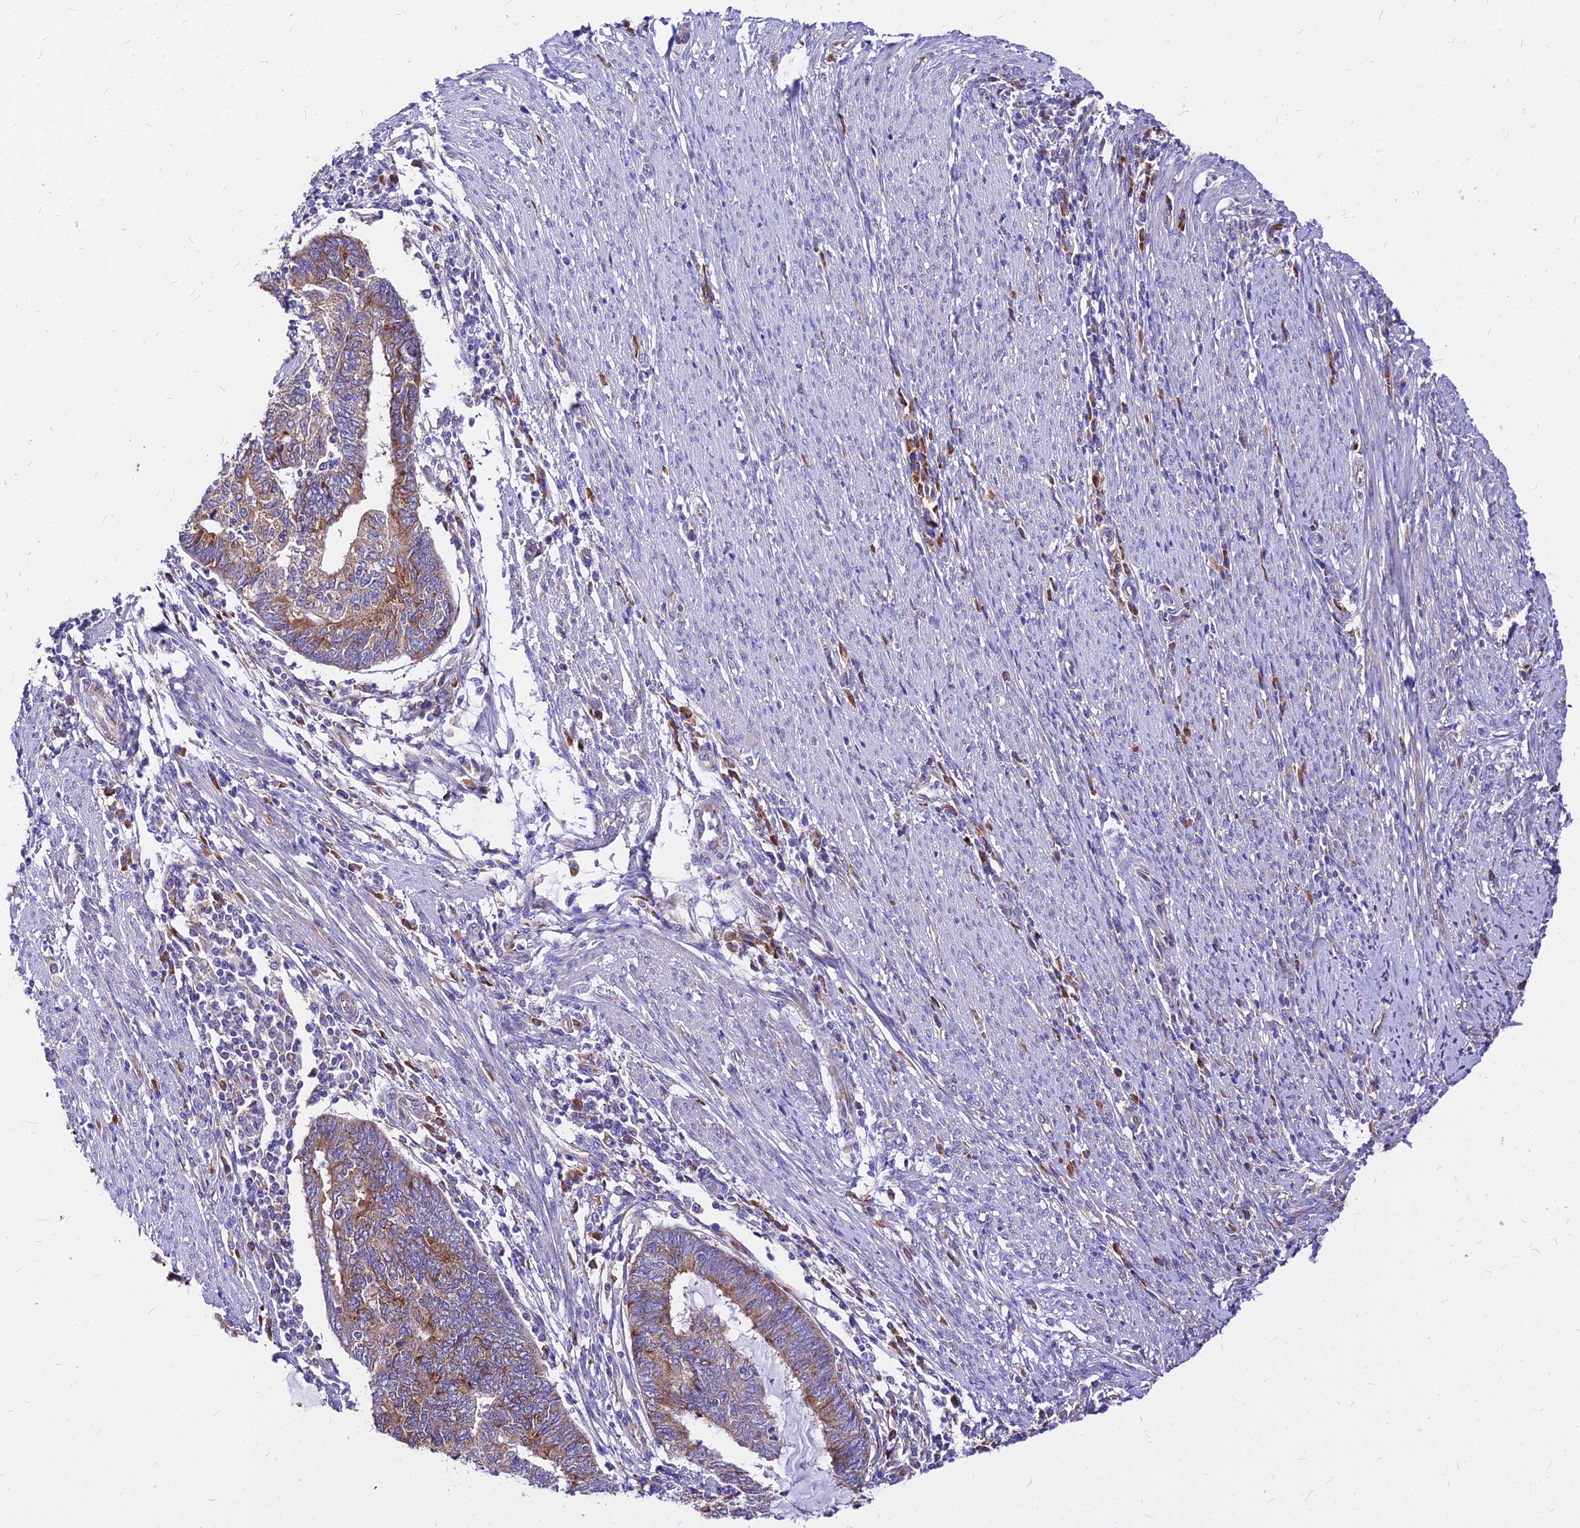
{"staining": {"intensity": "moderate", "quantity": ">75%", "location": "cytoplasmic/membranous"}, "tissue": "endometrial cancer", "cell_type": "Tumor cells", "image_type": "cancer", "snomed": [{"axis": "morphology", "description": "Adenocarcinoma, NOS"}, {"axis": "topography", "description": "Uterus"}, {"axis": "topography", "description": "Endometrium"}], "caption": "Protein expression analysis of endometrial cancer displays moderate cytoplasmic/membranous expression in approximately >75% of tumor cells.", "gene": "RPL19", "patient": {"sex": "female", "age": 70}}